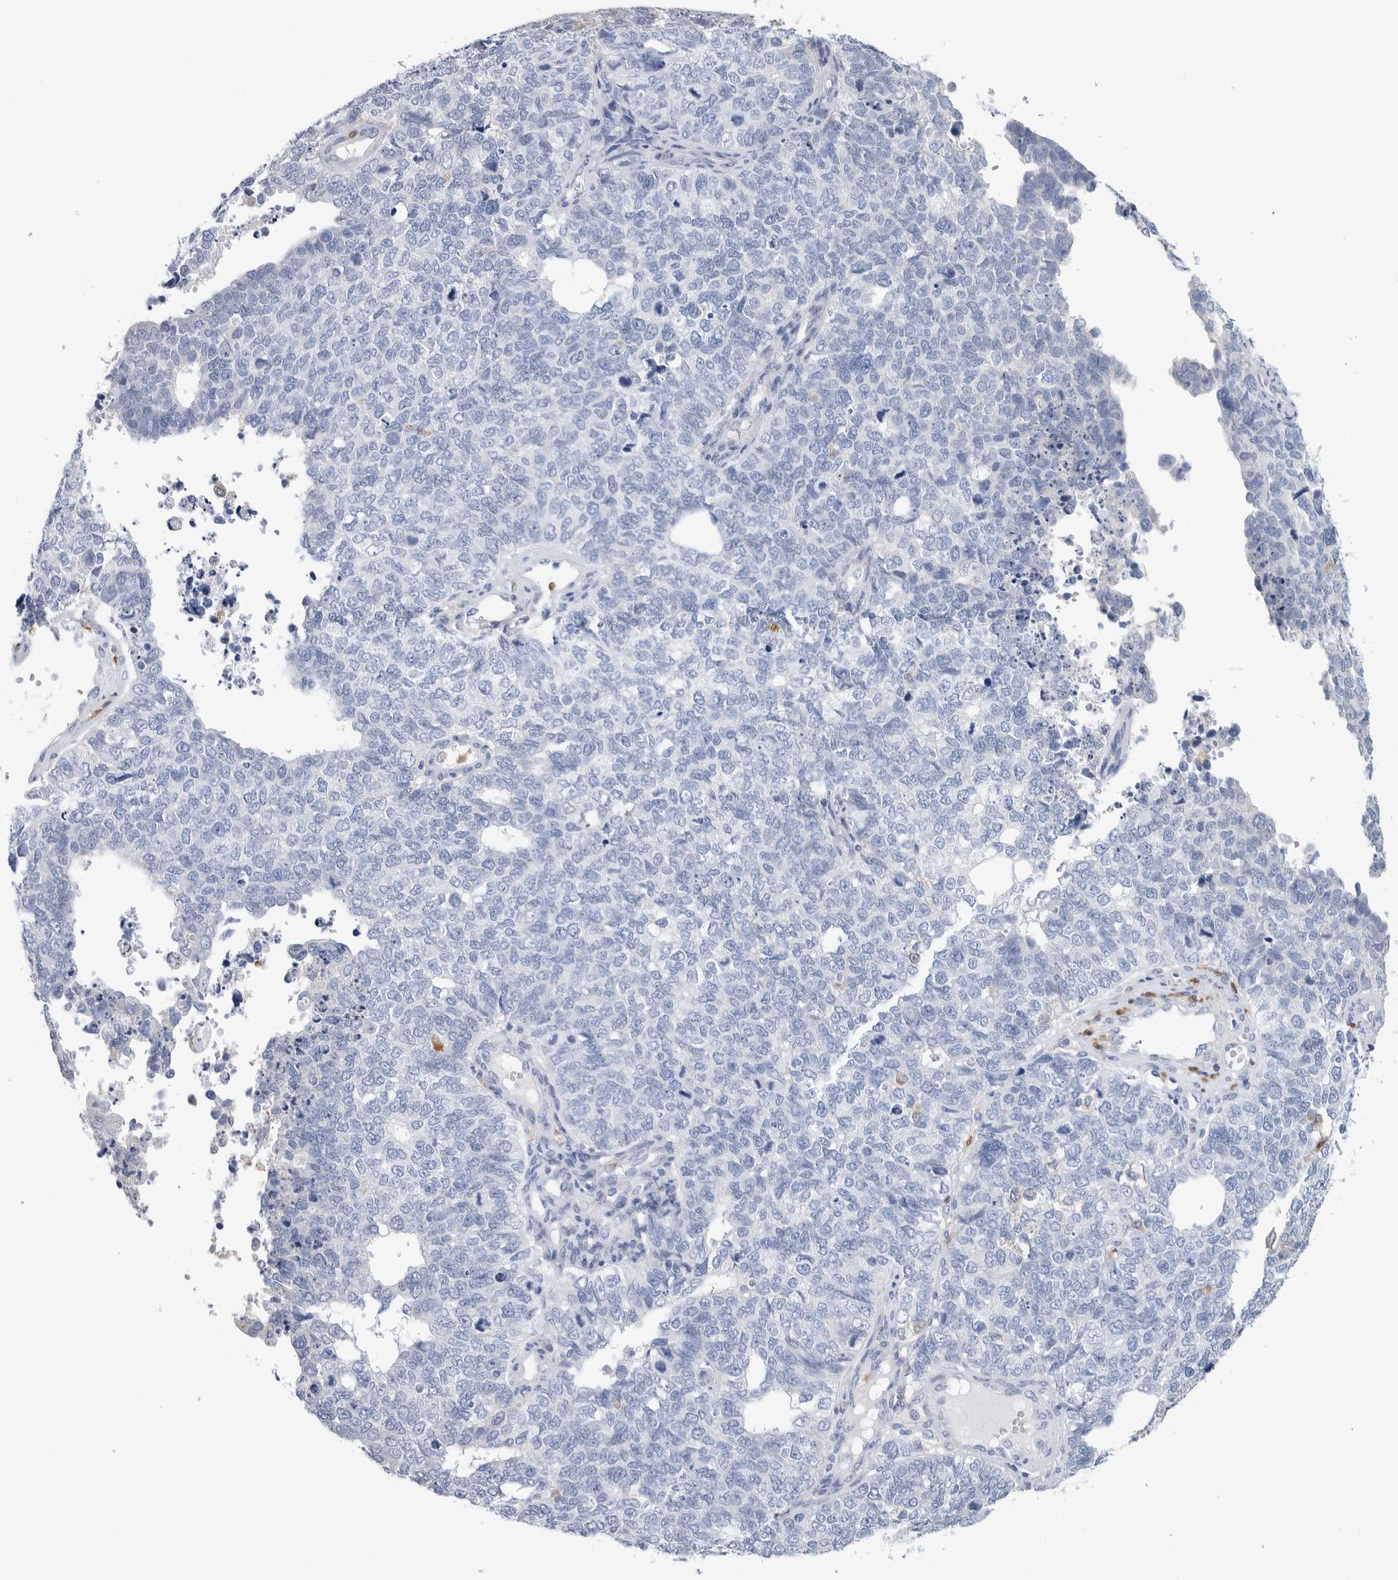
{"staining": {"intensity": "negative", "quantity": "none", "location": "none"}, "tissue": "cervical cancer", "cell_type": "Tumor cells", "image_type": "cancer", "snomed": [{"axis": "morphology", "description": "Squamous cell carcinoma, NOS"}, {"axis": "topography", "description": "Cervix"}], "caption": "Immunohistochemical staining of human cervical cancer (squamous cell carcinoma) displays no significant staining in tumor cells. (Stains: DAB immunohistochemistry with hematoxylin counter stain, Microscopy: brightfield microscopy at high magnification).", "gene": "NCF2", "patient": {"sex": "female", "age": 63}}